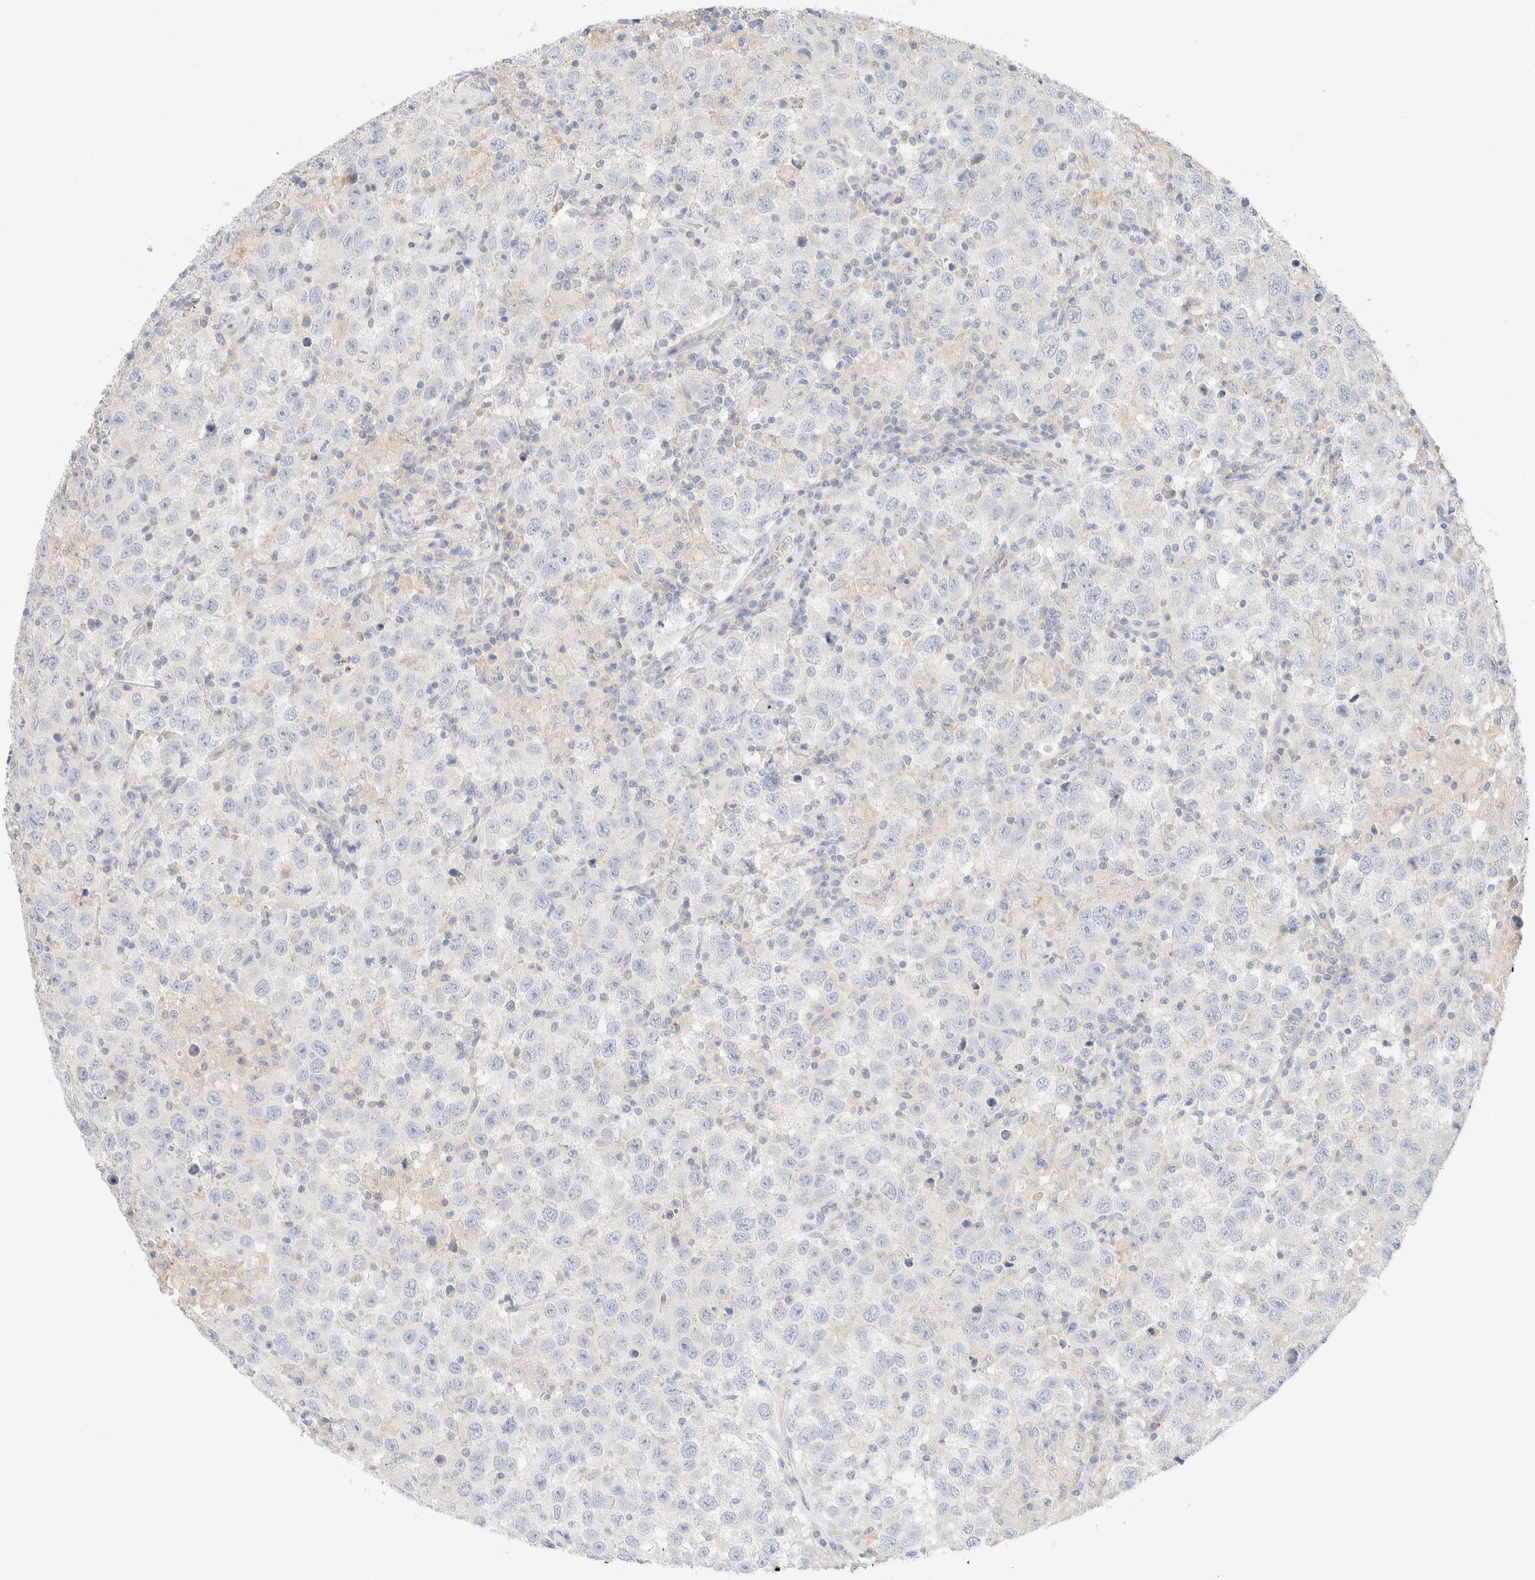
{"staining": {"intensity": "negative", "quantity": "none", "location": "none"}, "tissue": "testis cancer", "cell_type": "Tumor cells", "image_type": "cancer", "snomed": [{"axis": "morphology", "description": "Seminoma, NOS"}, {"axis": "topography", "description": "Testis"}], "caption": "The image reveals no significant expression in tumor cells of testis cancer (seminoma).", "gene": "SARM1", "patient": {"sex": "male", "age": 41}}